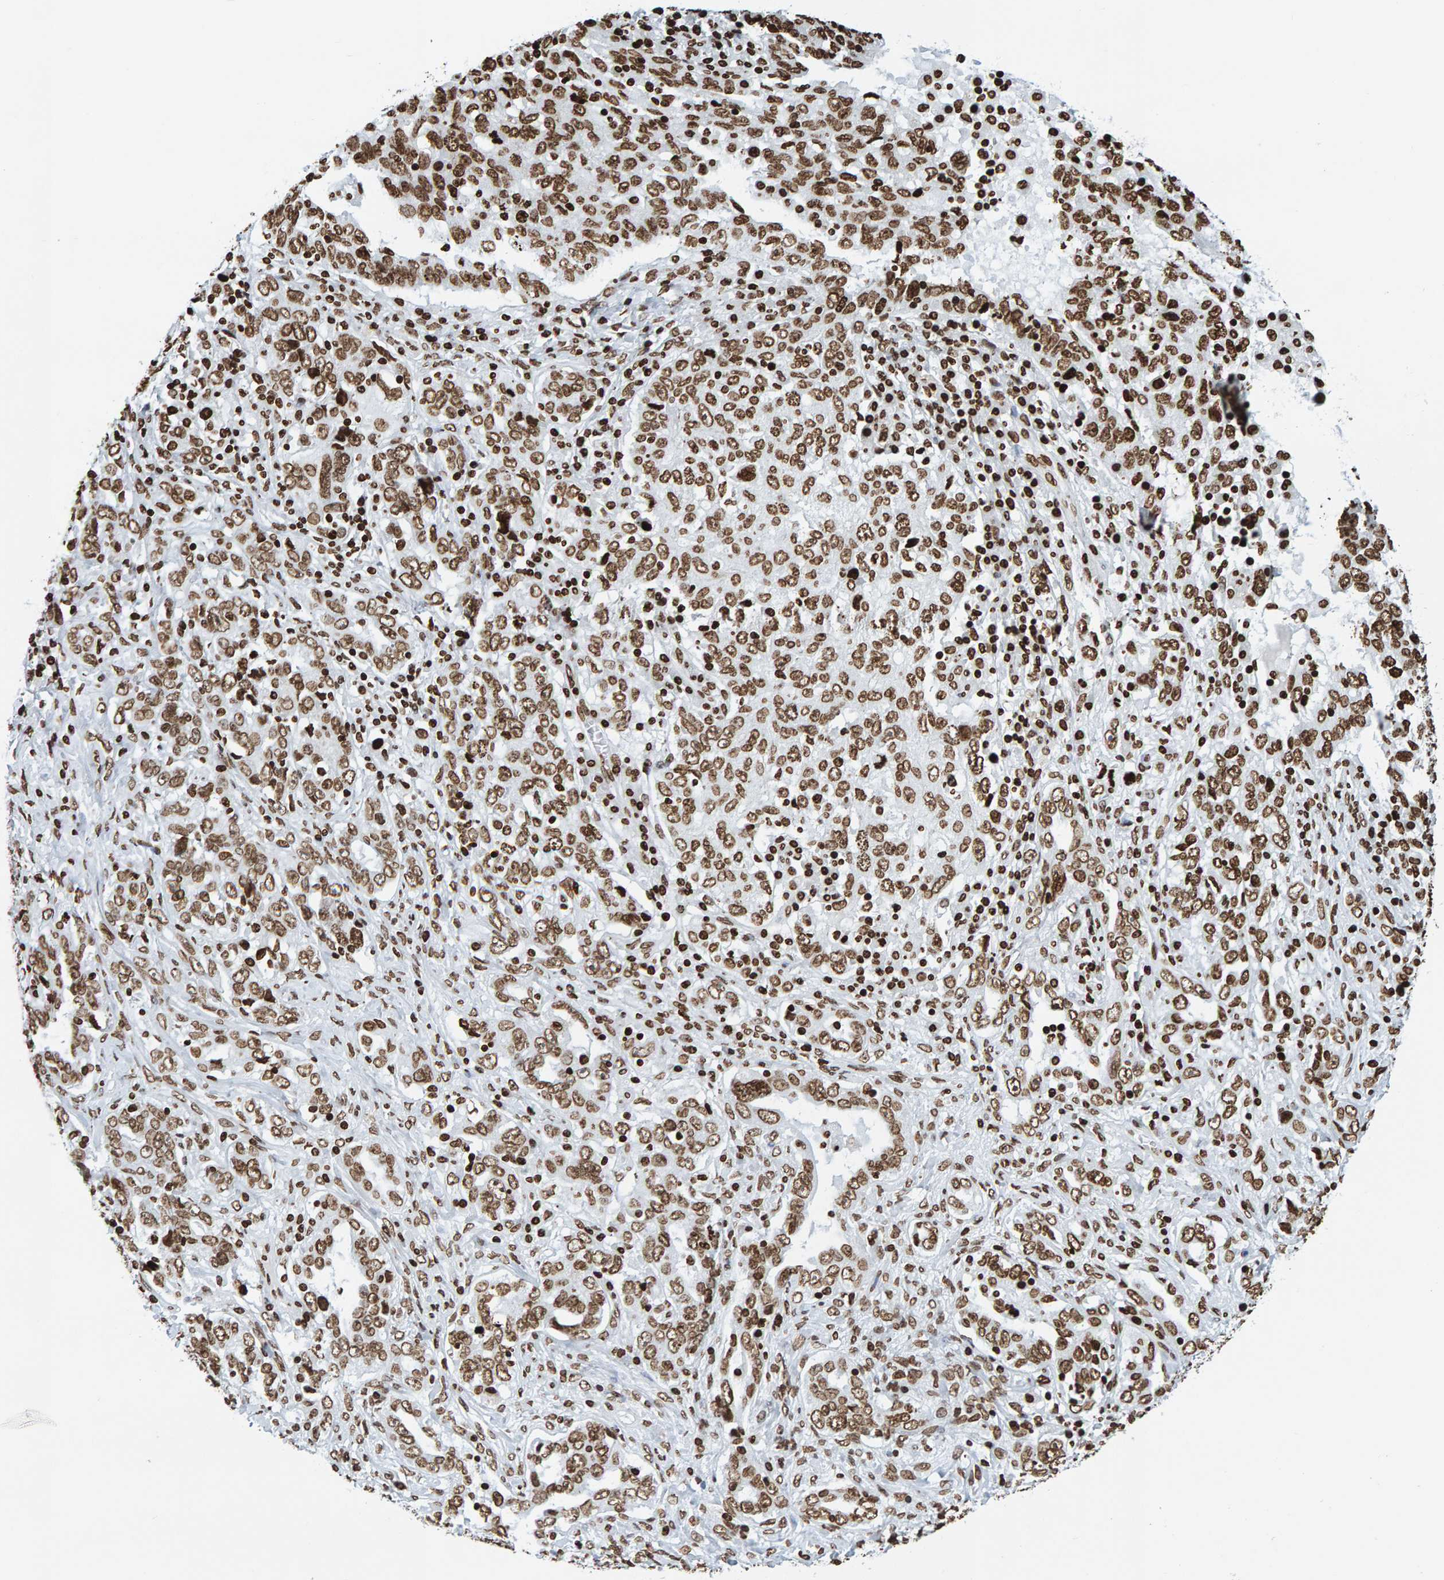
{"staining": {"intensity": "moderate", "quantity": ">75%", "location": "nuclear"}, "tissue": "ovarian cancer", "cell_type": "Tumor cells", "image_type": "cancer", "snomed": [{"axis": "morphology", "description": "Carcinoma, endometroid"}, {"axis": "topography", "description": "Ovary"}], "caption": "Immunohistochemistry (DAB (3,3'-diaminobenzidine)) staining of human endometroid carcinoma (ovarian) reveals moderate nuclear protein expression in approximately >75% of tumor cells.", "gene": "BRF2", "patient": {"sex": "female", "age": 62}}